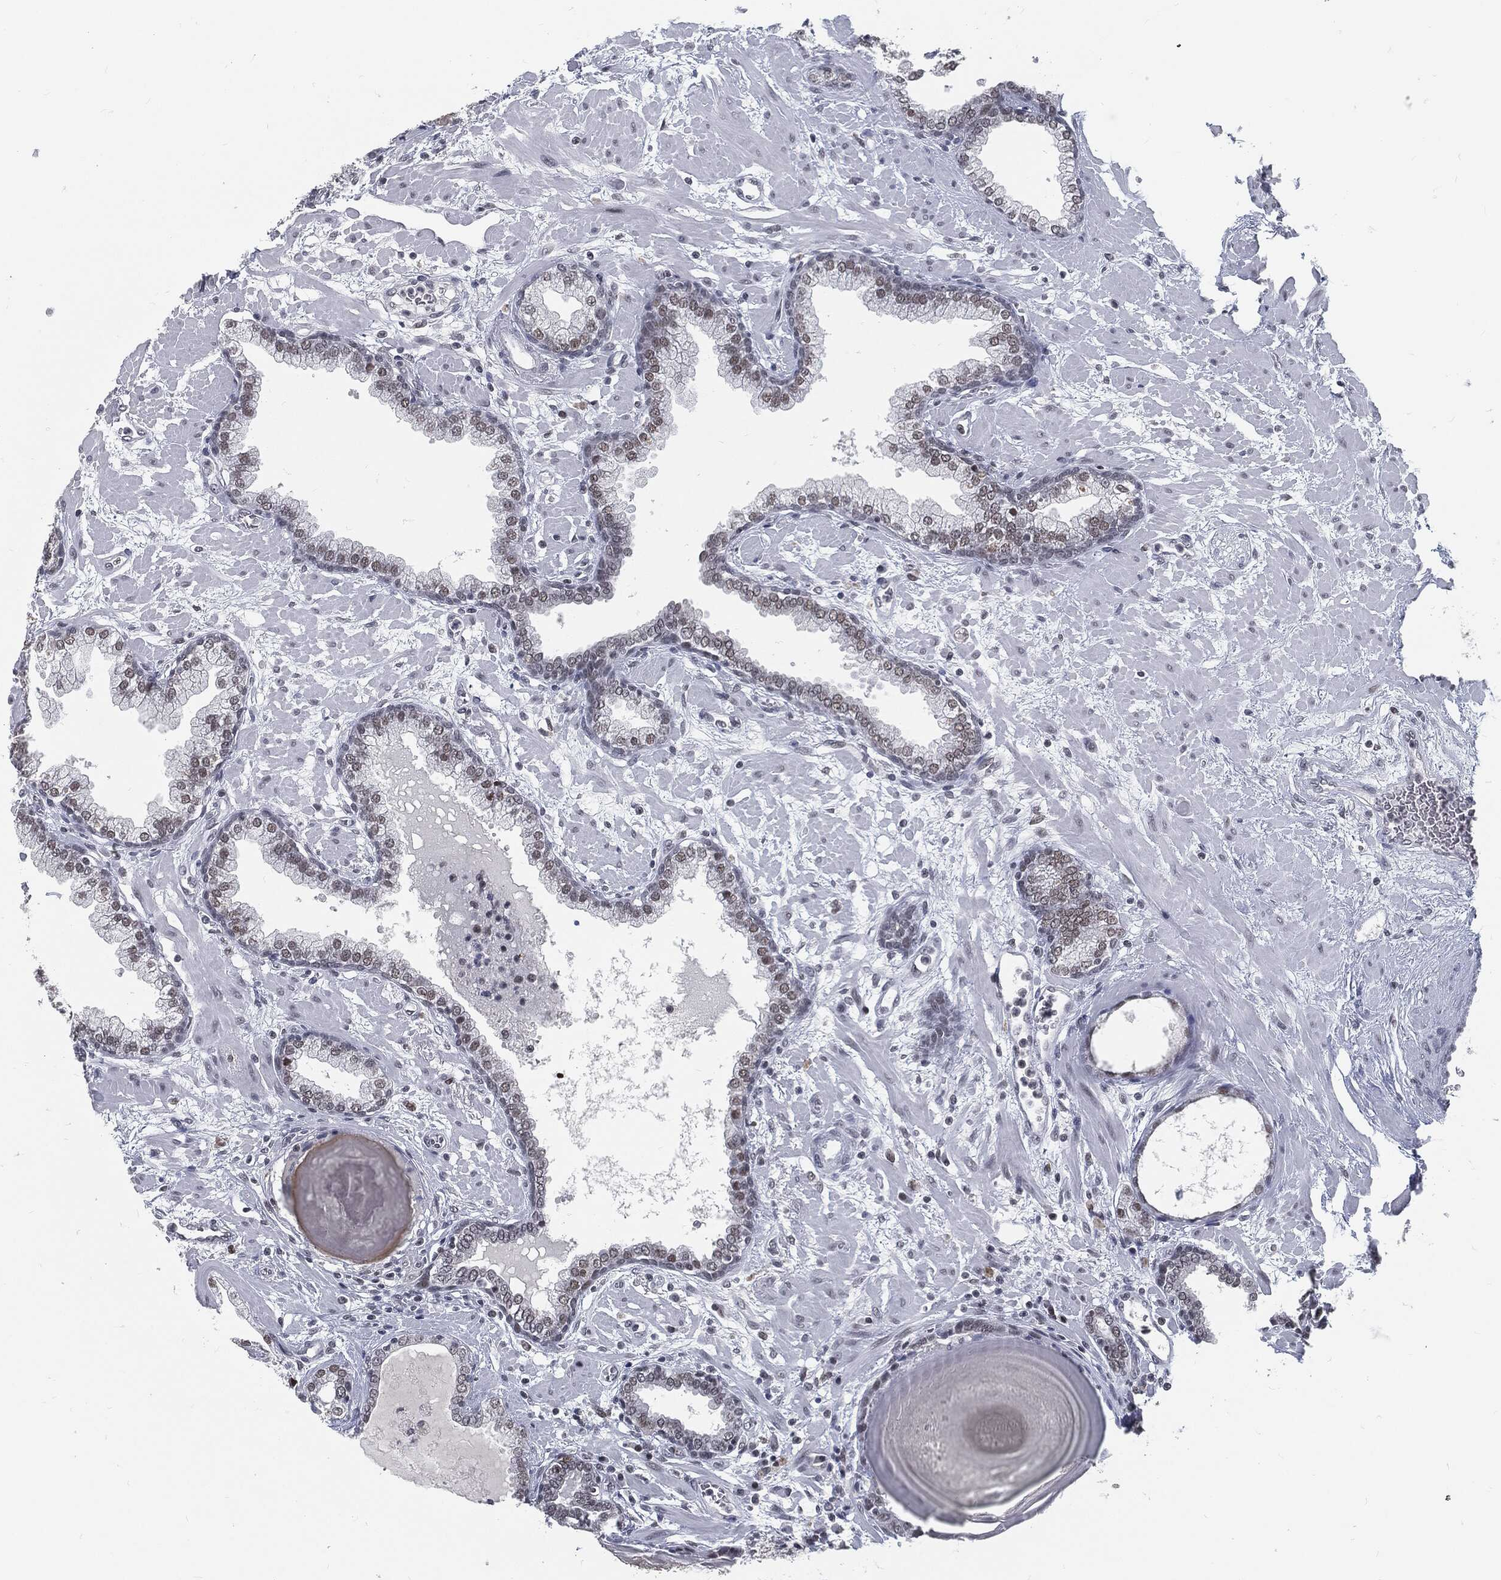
{"staining": {"intensity": "weak", "quantity": "<25%", "location": "nuclear"}, "tissue": "prostate", "cell_type": "Glandular cells", "image_type": "normal", "snomed": [{"axis": "morphology", "description": "Normal tissue, NOS"}, {"axis": "topography", "description": "Prostate"}], "caption": "Glandular cells show no significant expression in benign prostate.", "gene": "ANXA1", "patient": {"sex": "male", "age": 63}}